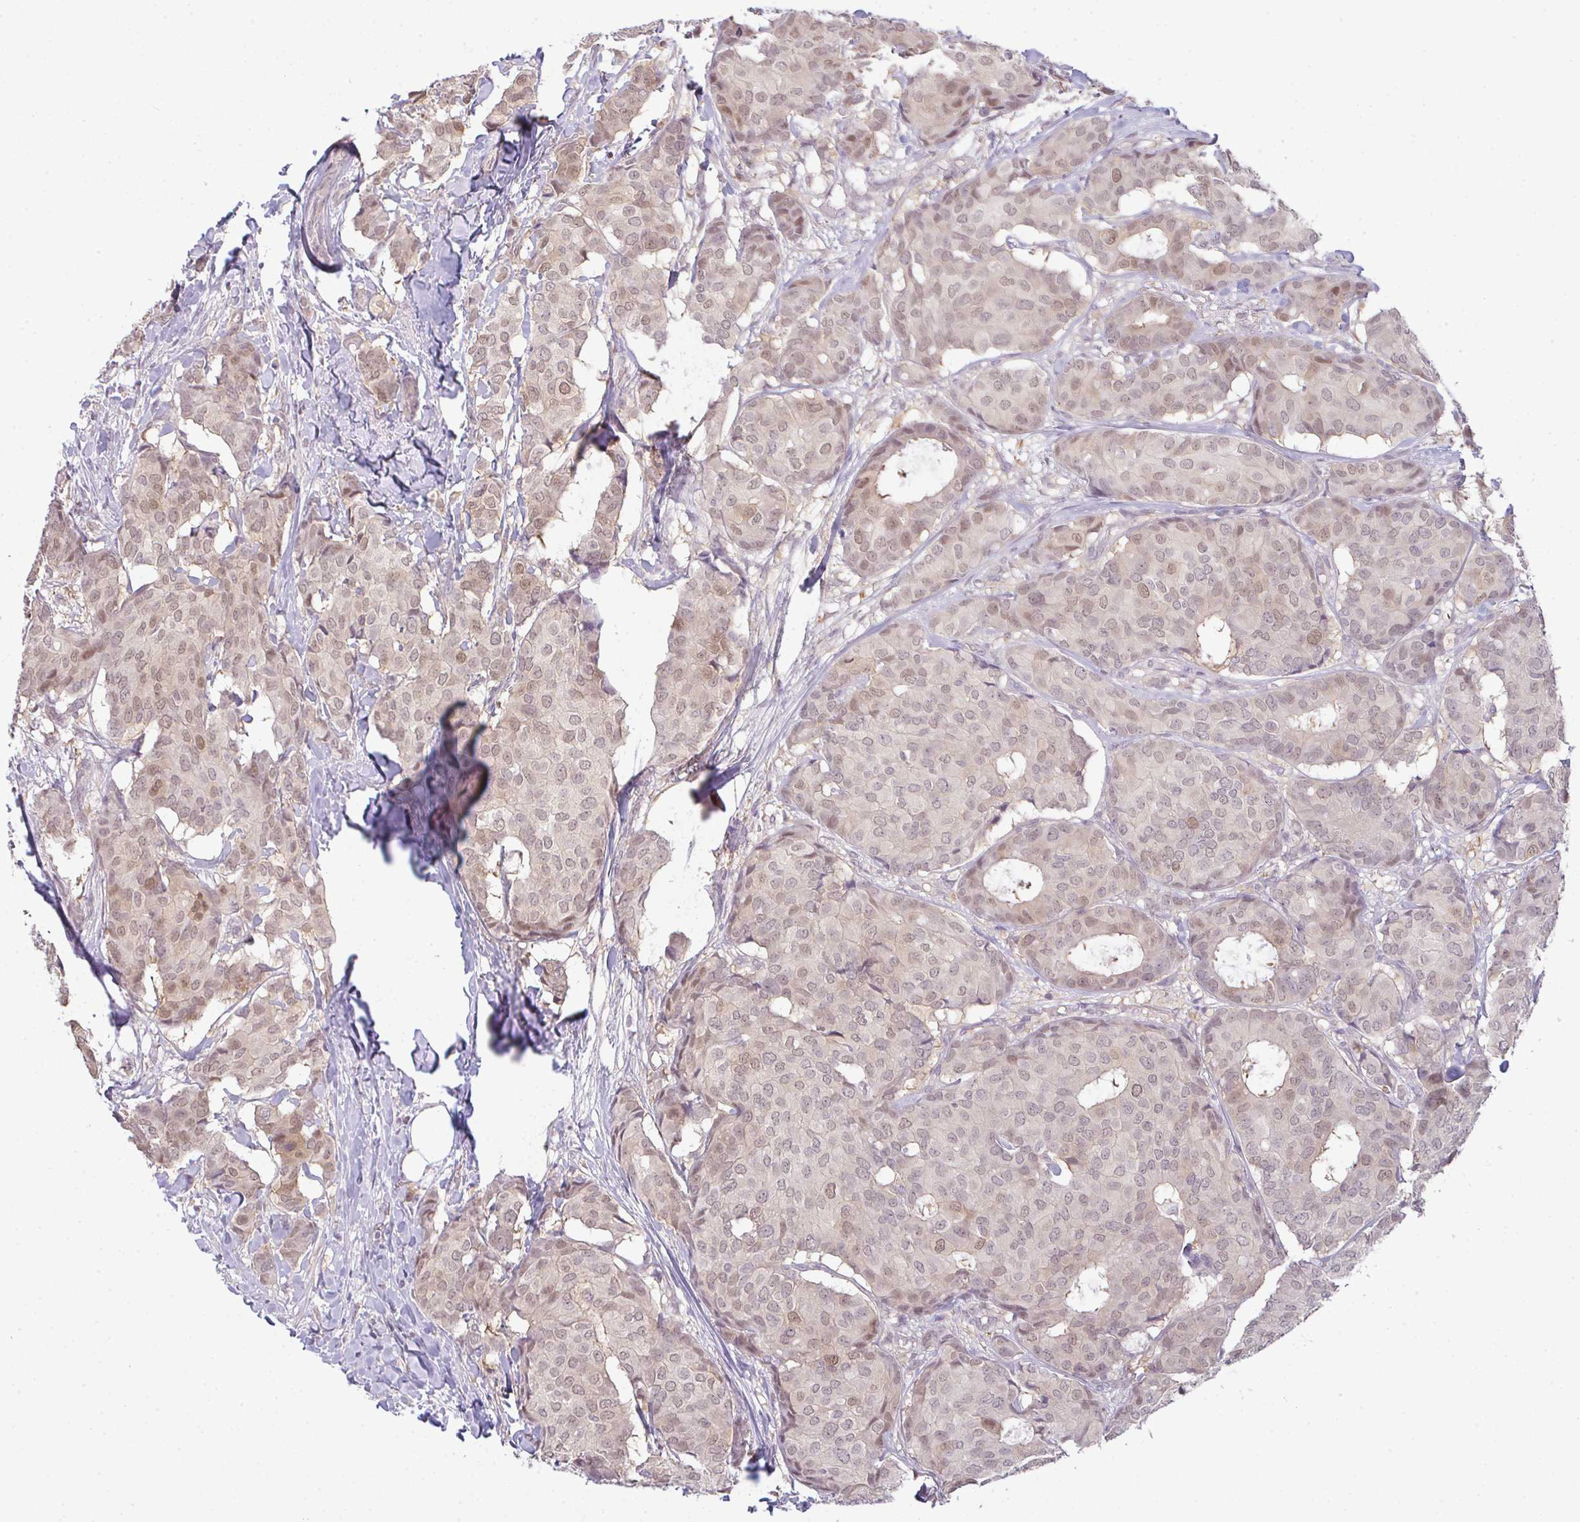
{"staining": {"intensity": "weak", "quantity": ">75%", "location": "nuclear"}, "tissue": "breast cancer", "cell_type": "Tumor cells", "image_type": "cancer", "snomed": [{"axis": "morphology", "description": "Duct carcinoma"}, {"axis": "topography", "description": "Breast"}], "caption": "Breast cancer was stained to show a protein in brown. There is low levels of weak nuclear positivity in about >75% of tumor cells.", "gene": "CSE1L", "patient": {"sex": "female", "age": 75}}